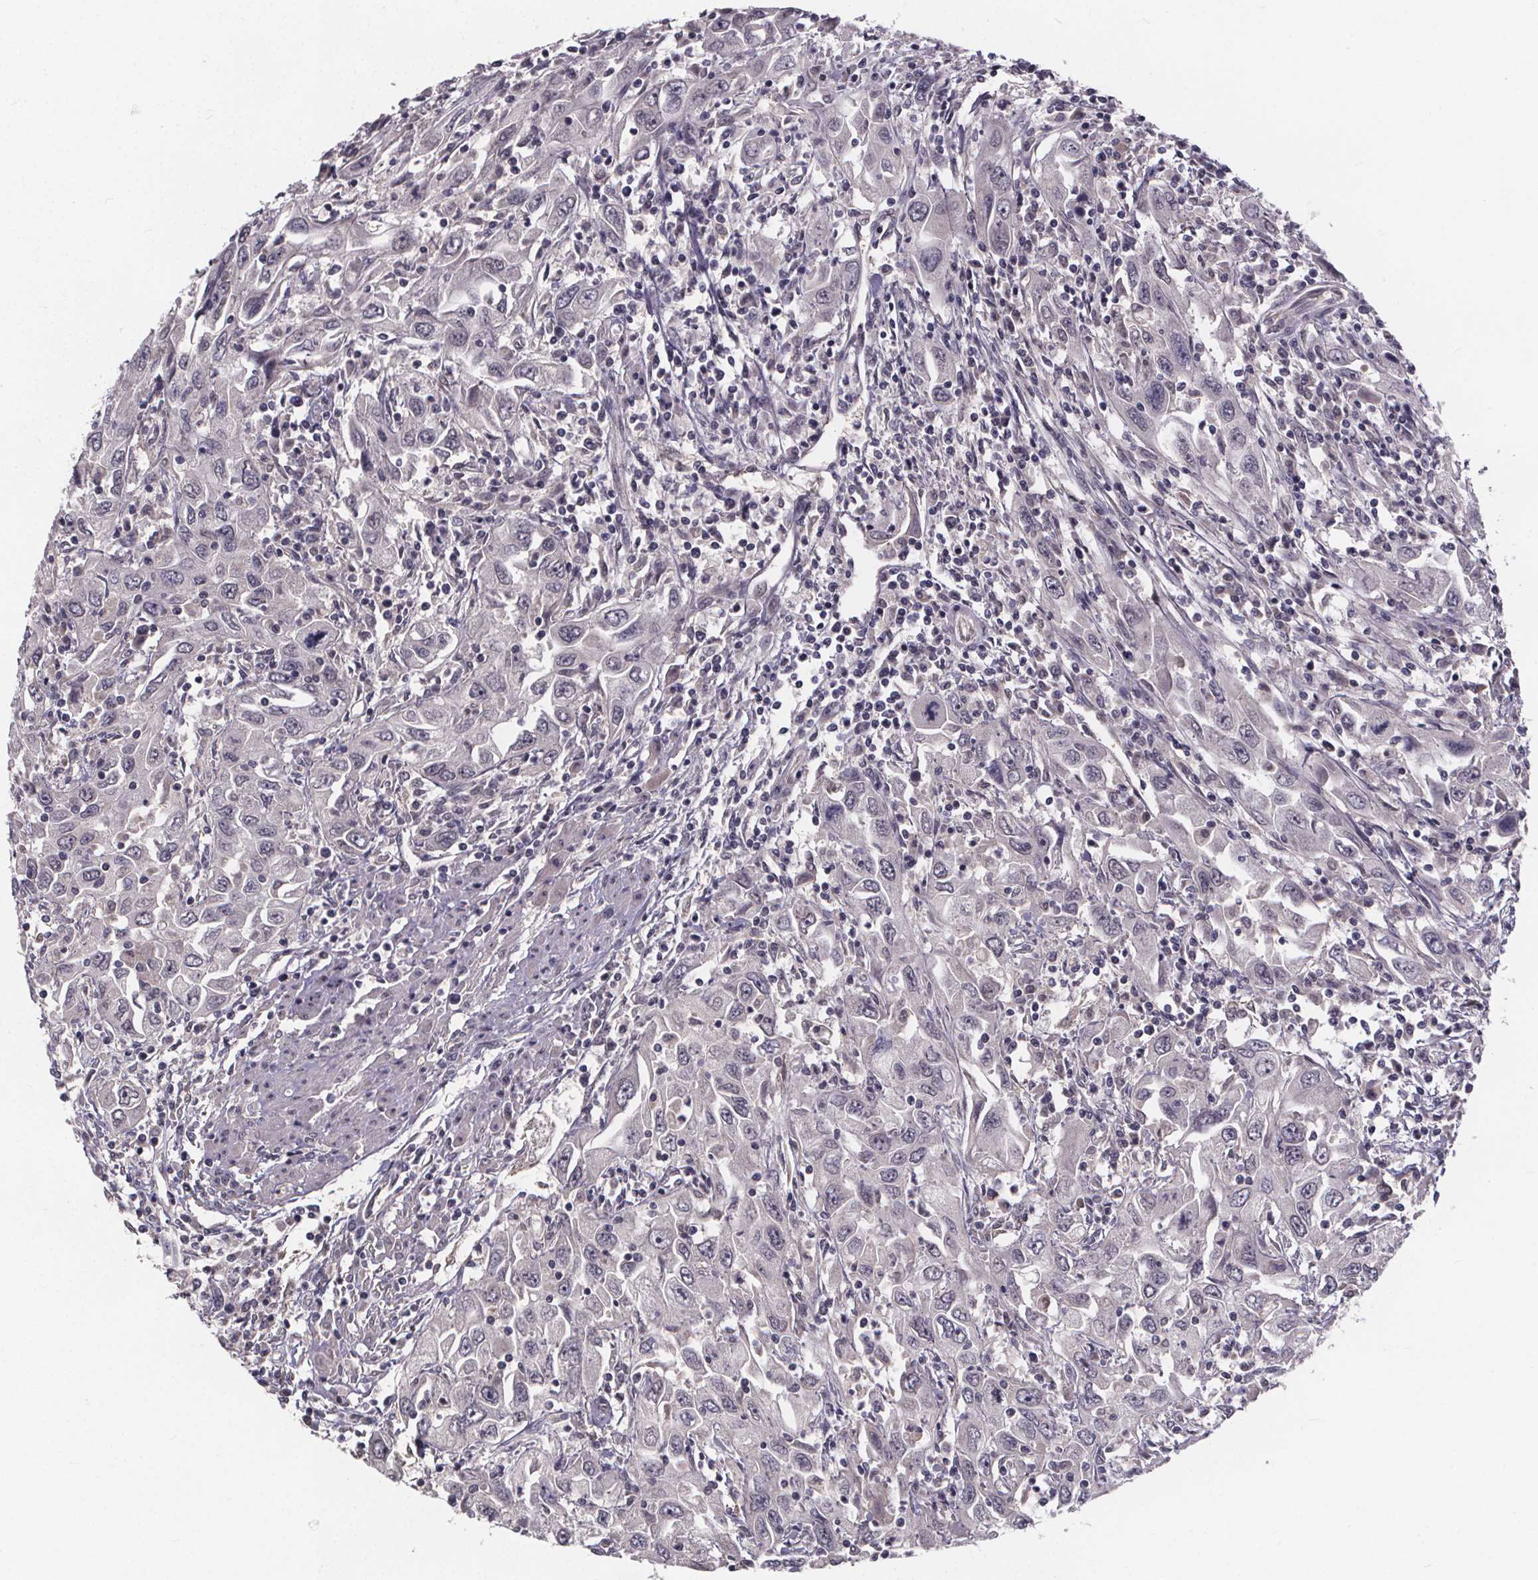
{"staining": {"intensity": "negative", "quantity": "none", "location": "none"}, "tissue": "urothelial cancer", "cell_type": "Tumor cells", "image_type": "cancer", "snomed": [{"axis": "morphology", "description": "Urothelial carcinoma, High grade"}, {"axis": "topography", "description": "Urinary bladder"}], "caption": "Immunohistochemistry of urothelial cancer exhibits no expression in tumor cells.", "gene": "FAM181B", "patient": {"sex": "male", "age": 76}}